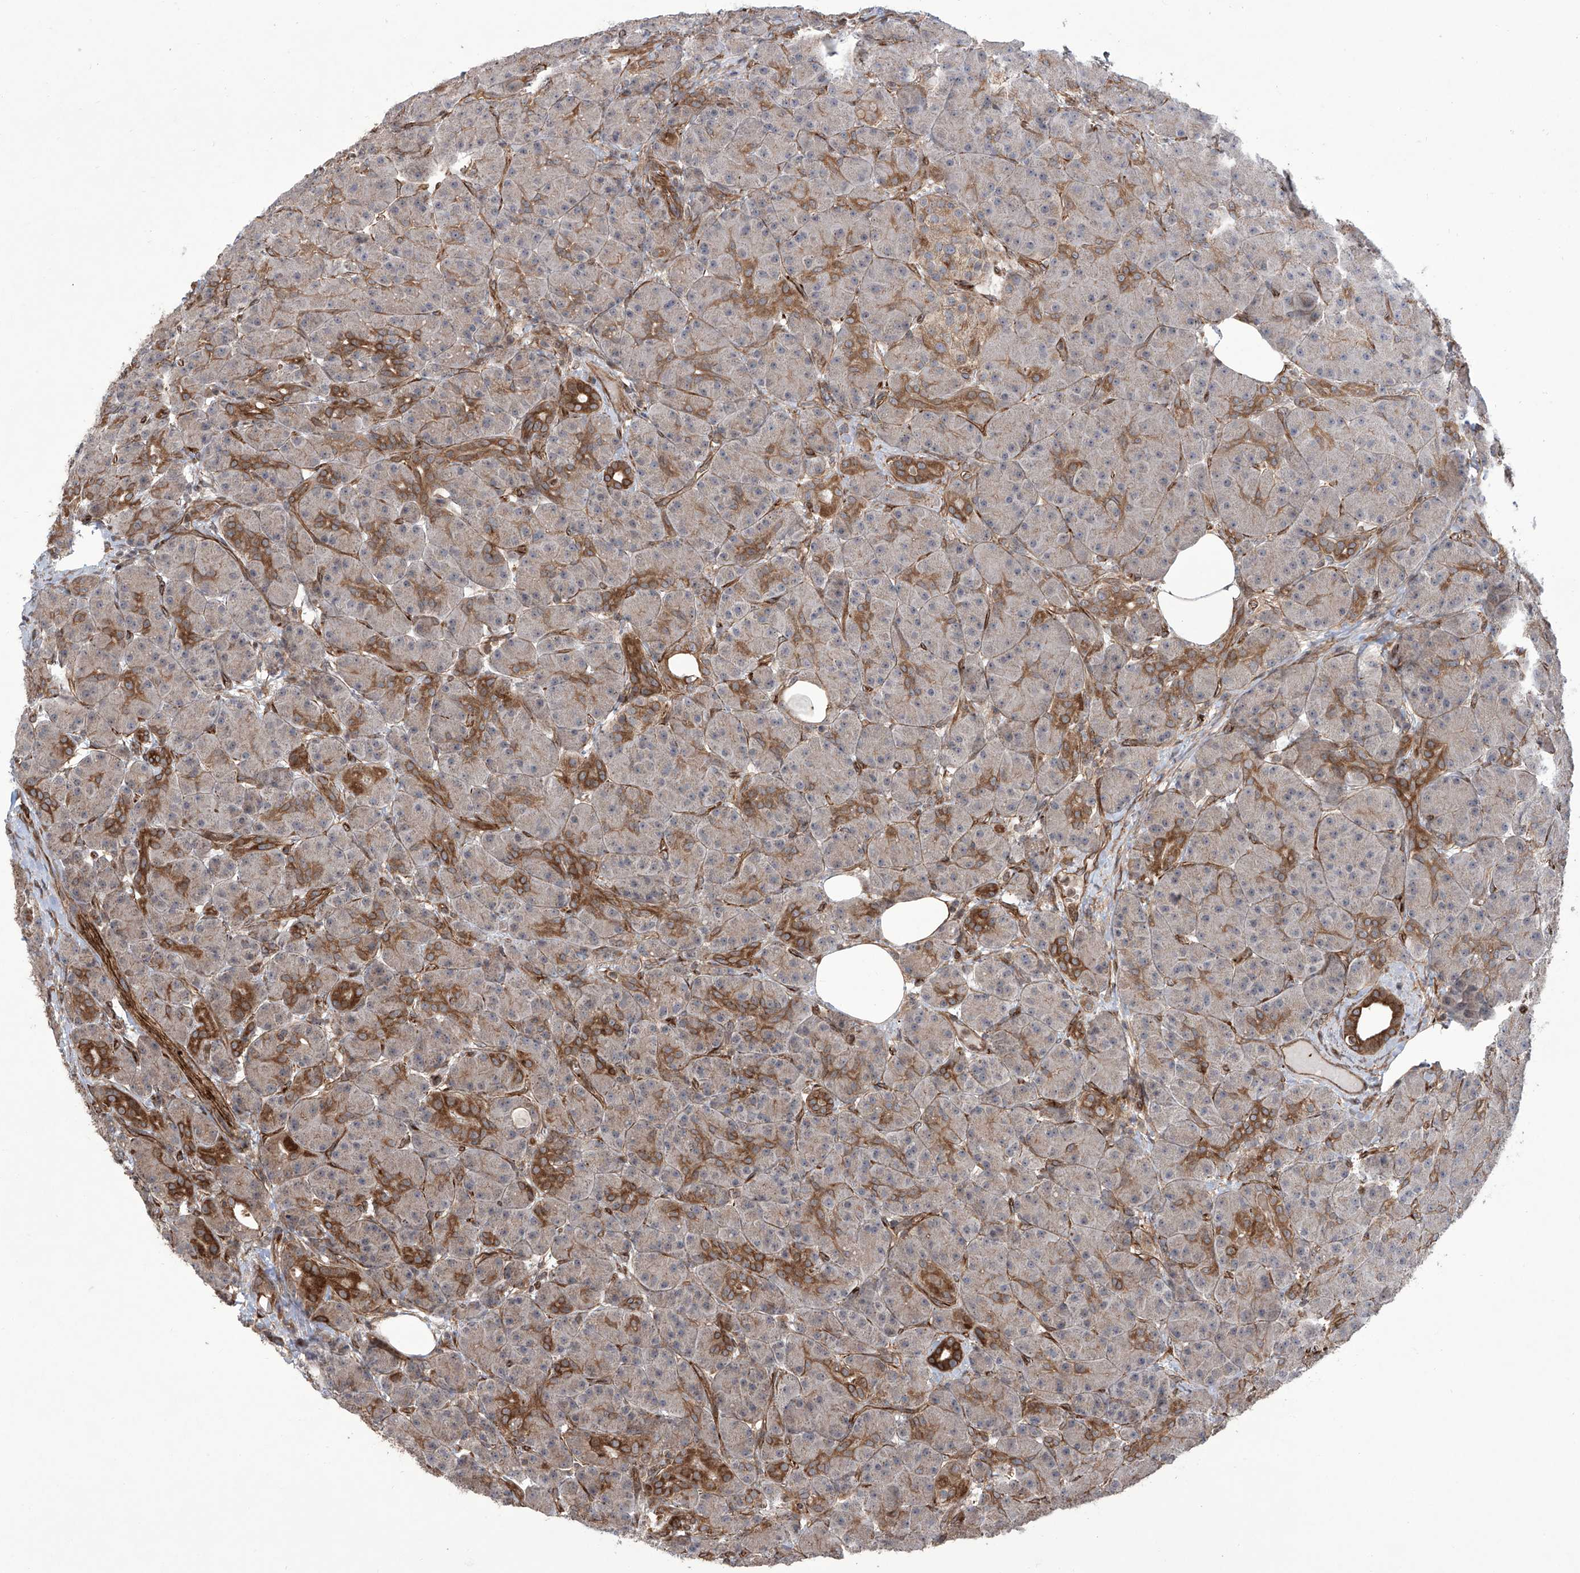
{"staining": {"intensity": "strong", "quantity": "<25%", "location": "cytoplasmic/membranous"}, "tissue": "pancreas", "cell_type": "Exocrine glandular cells", "image_type": "normal", "snomed": [{"axis": "morphology", "description": "Normal tissue, NOS"}, {"axis": "topography", "description": "Pancreas"}], "caption": "Pancreas stained for a protein (brown) displays strong cytoplasmic/membranous positive positivity in approximately <25% of exocrine glandular cells.", "gene": "APAF1", "patient": {"sex": "male", "age": 63}}